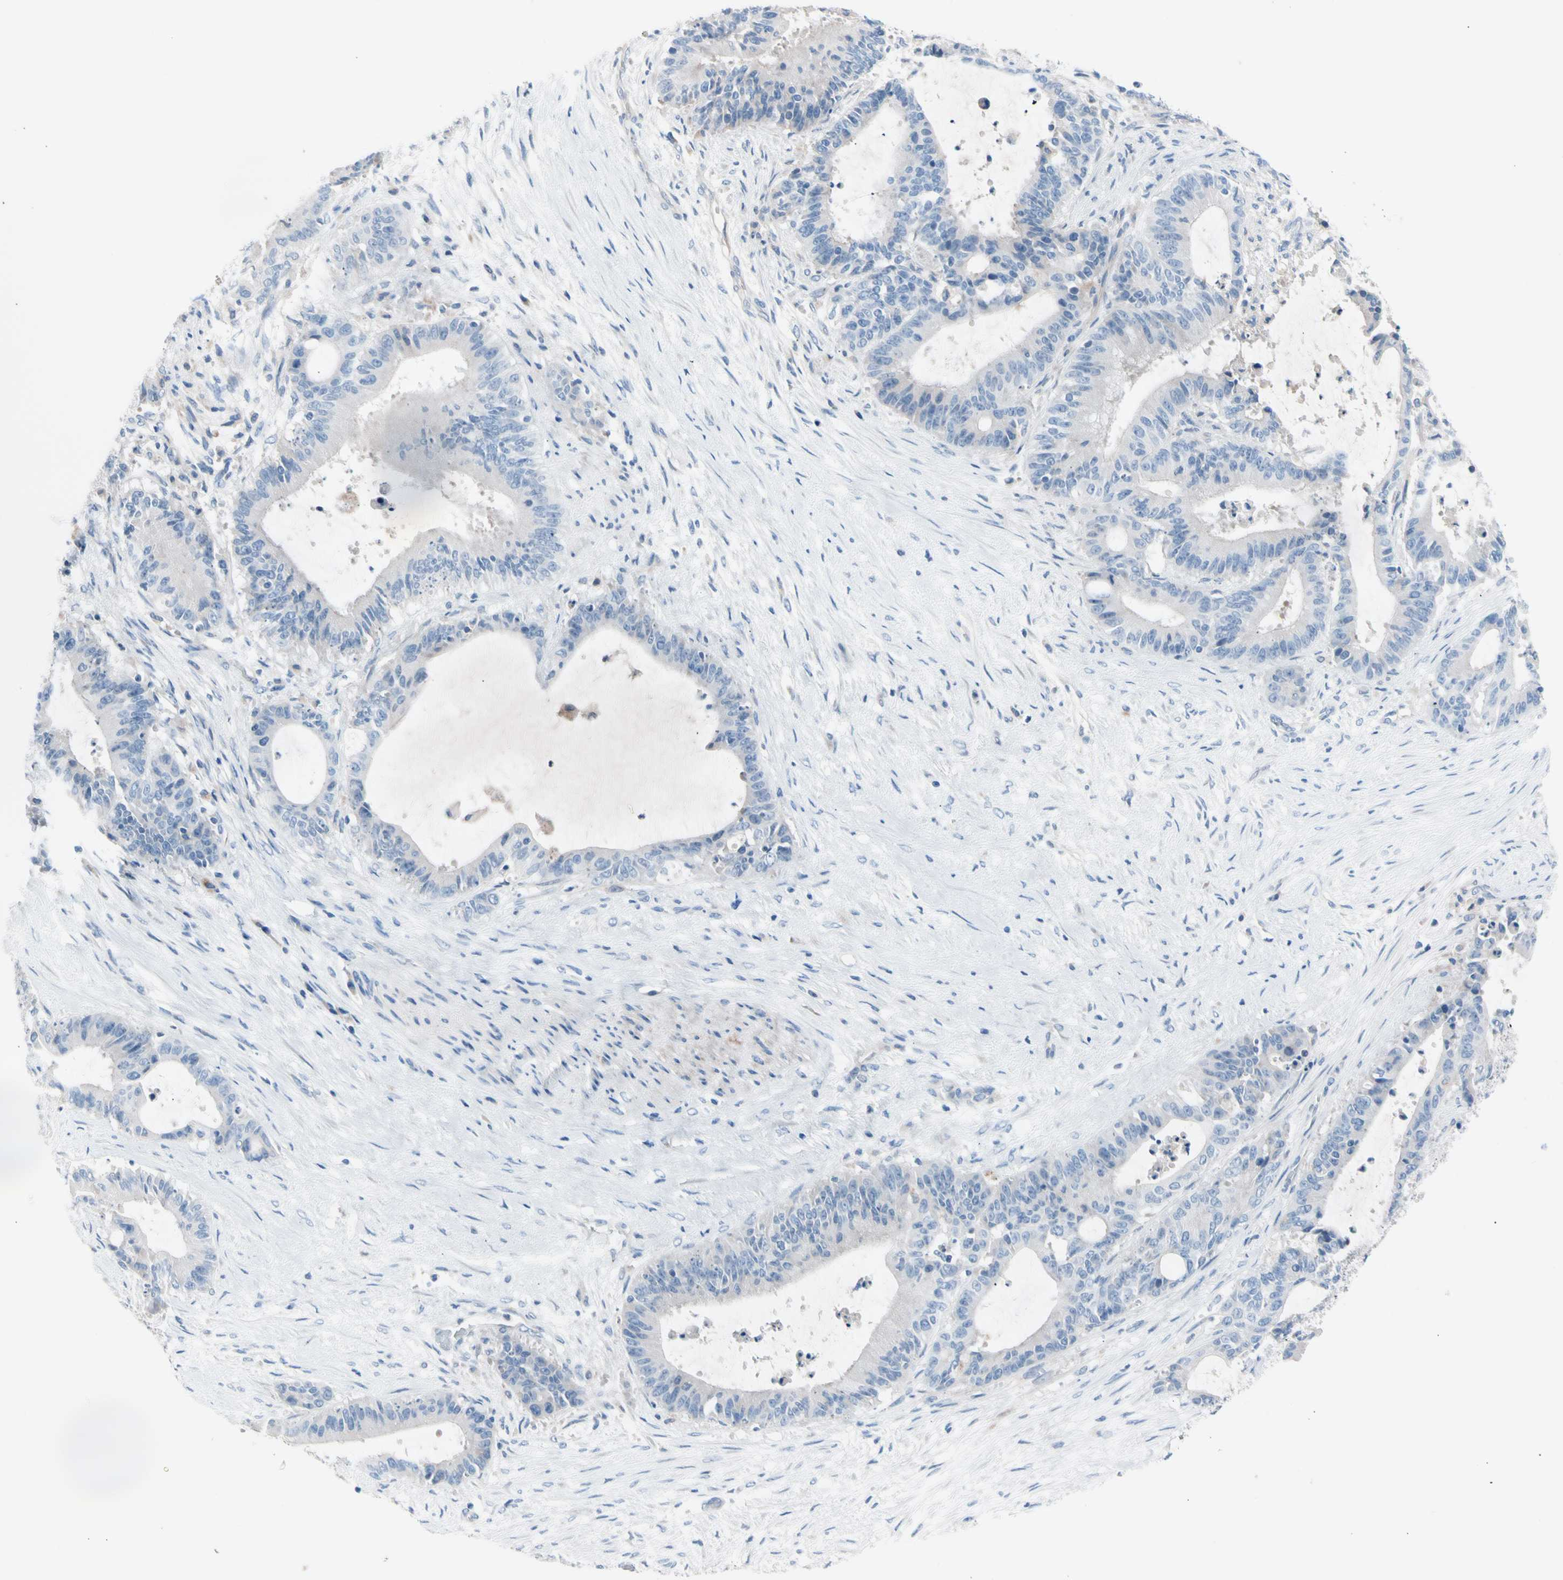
{"staining": {"intensity": "negative", "quantity": "none", "location": "none"}, "tissue": "liver cancer", "cell_type": "Tumor cells", "image_type": "cancer", "snomed": [{"axis": "morphology", "description": "Cholangiocarcinoma"}, {"axis": "topography", "description": "Liver"}], "caption": "The histopathology image displays no staining of tumor cells in cholangiocarcinoma (liver).", "gene": "CASQ1", "patient": {"sex": "female", "age": 73}}